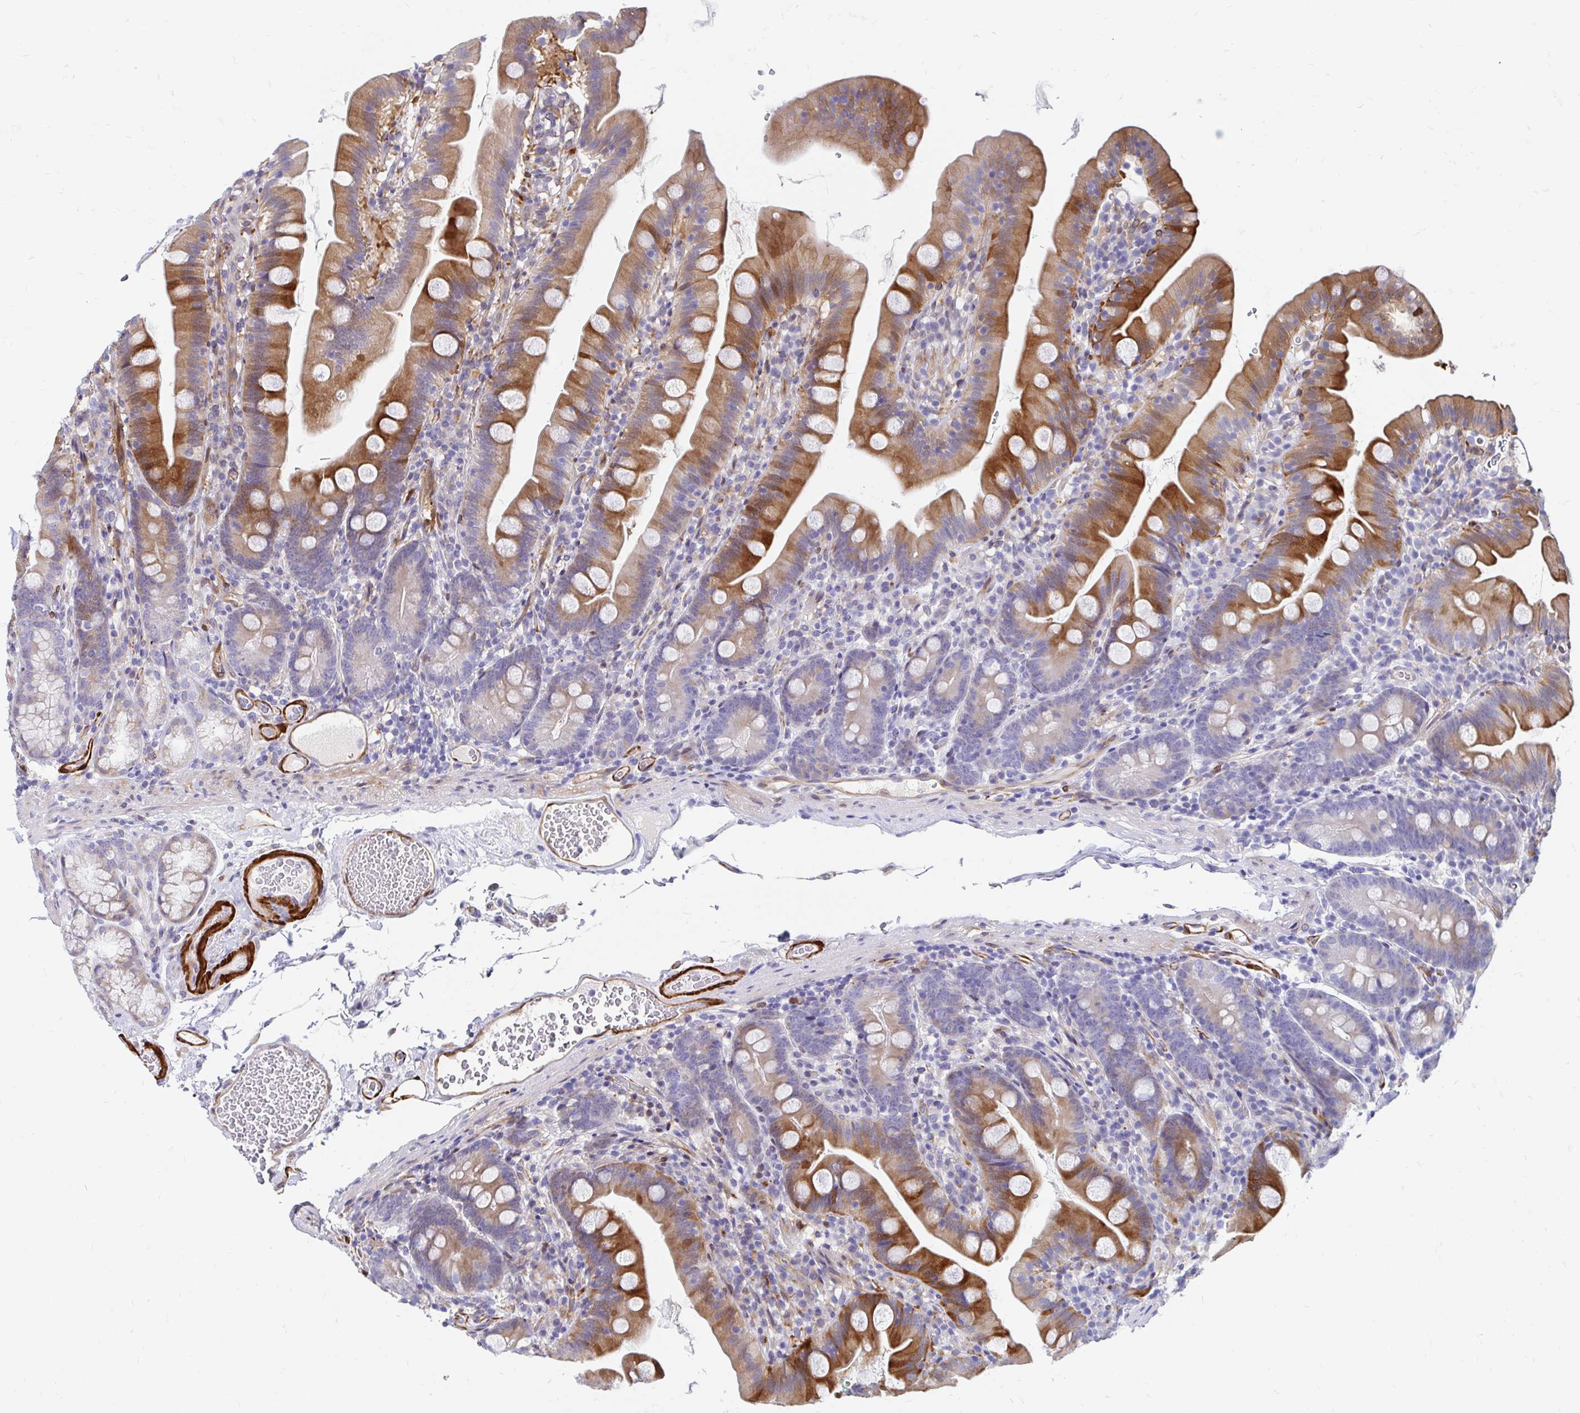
{"staining": {"intensity": "moderate", "quantity": "25%-75%", "location": "cytoplasmic/membranous"}, "tissue": "duodenum", "cell_type": "Glandular cells", "image_type": "normal", "snomed": [{"axis": "morphology", "description": "Normal tissue, NOS"}, {"axis": "topography", "description": "Duodenum"}], "caption": "Benign duodenum shows moderate cytoplasmic/membranous staining in approximately 25%-75% of glandular cells (IHC, brightfield microscopy, high magnification)..", "gene": "CDKL1", "patient": {"sex": "female", "age": 67}}